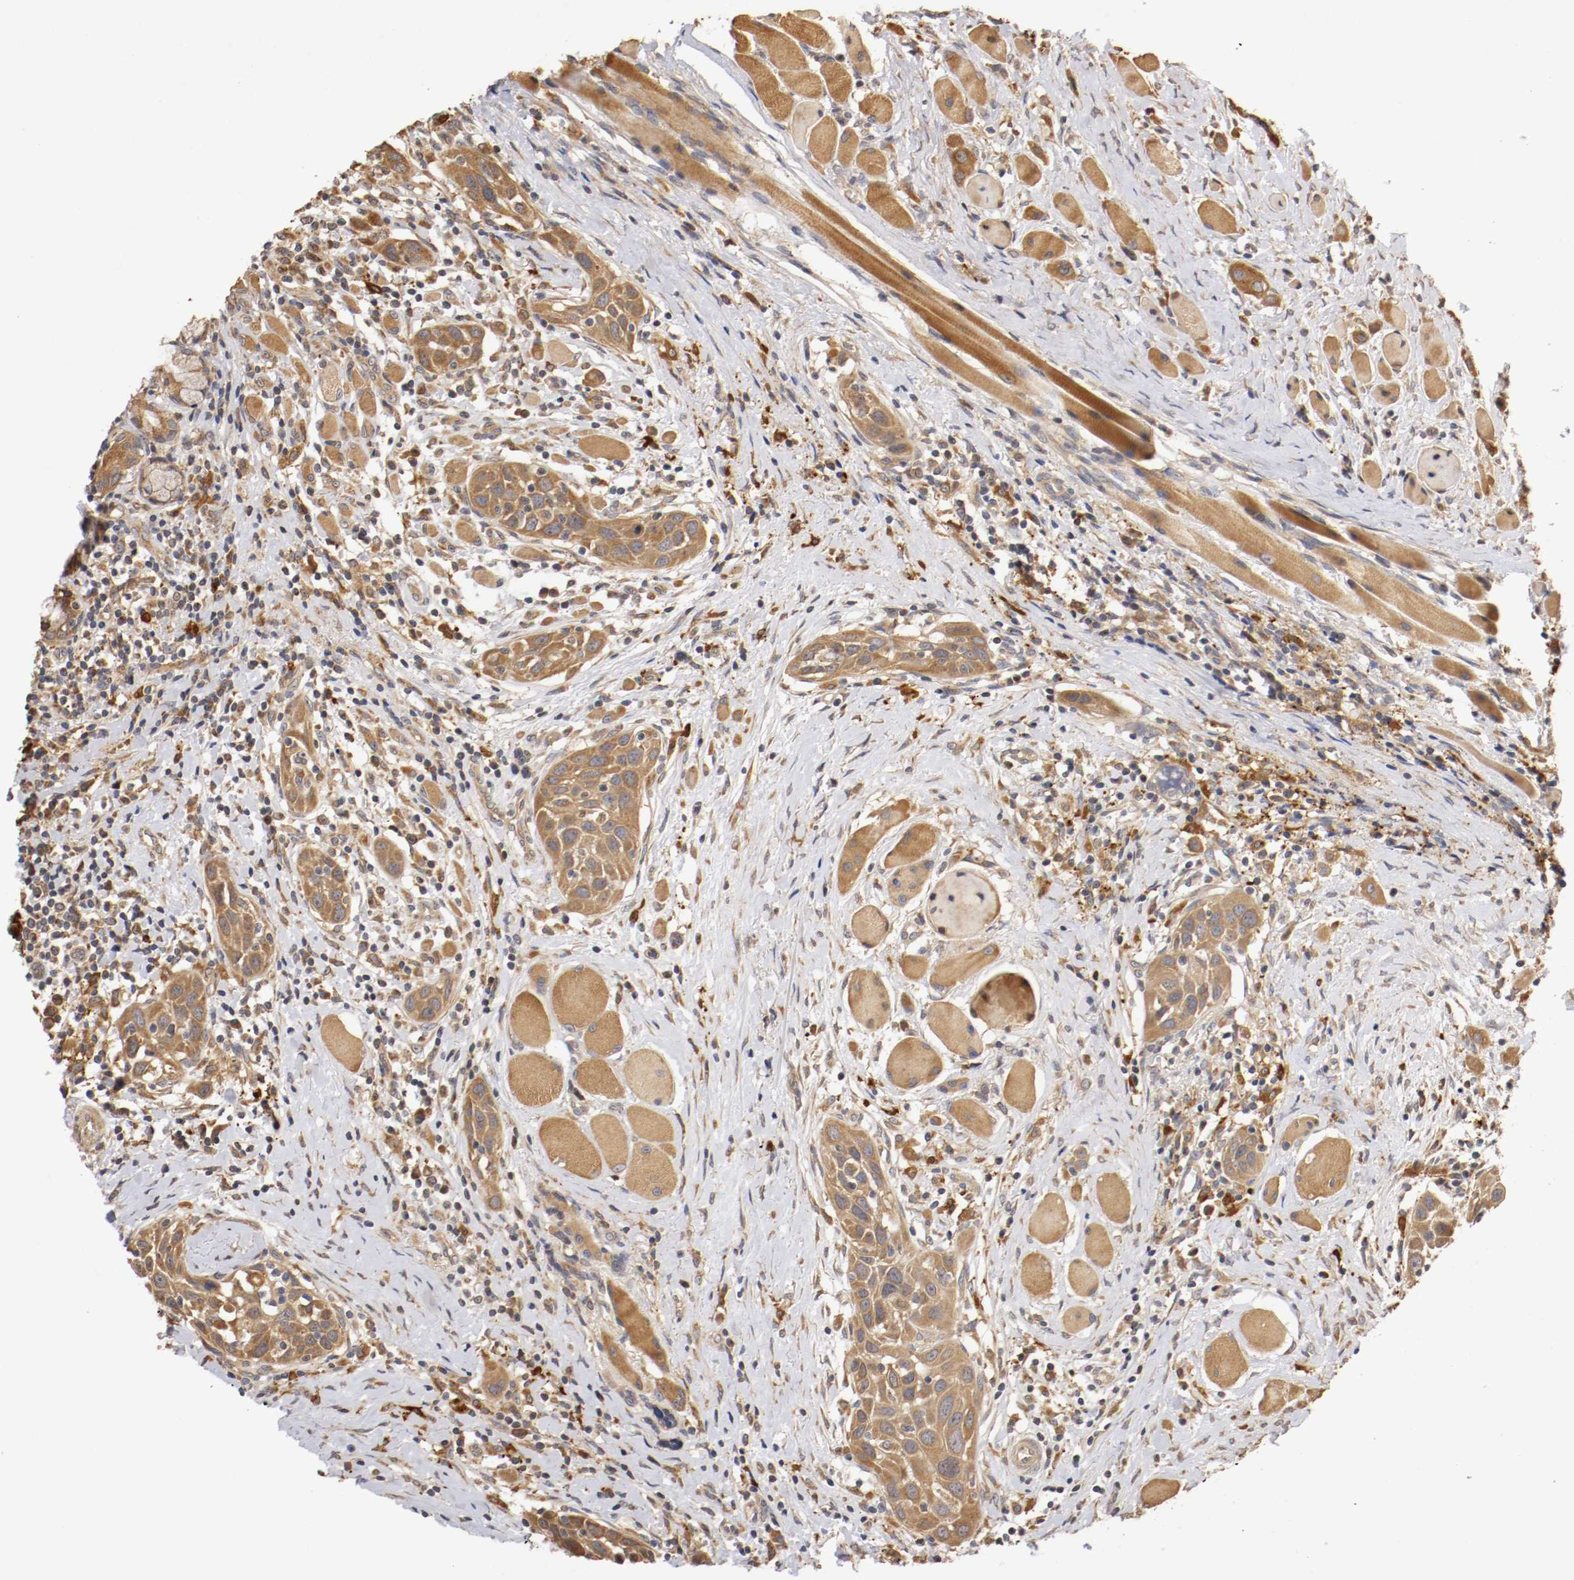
{"staining": {"intensity": "strong", "quantity": ">75%", "location": "cytoplasmic/membranous"}, "tissue": "head and neck cancer", "cell_type": "Tumor cells", "image_type": "cancer", "snomed": [{"axis": "morphology", "description": "Squamous cell carcinoma, NOS"}, {"axis": "topography", "description": "Oral tissue"}, {"axis": "topography", "description": "Head-Neck"}], "caption": "Head and neck squamous cell carcinoma stained for a protein demonstrates strong cytoplasmic/membranous positivity in tumor cells. Immunohistochemistry stains the protein in brown and the nuclei are stained blue.", "gene": "VEZT", "patient": {"sex": "female", "age": 50}}